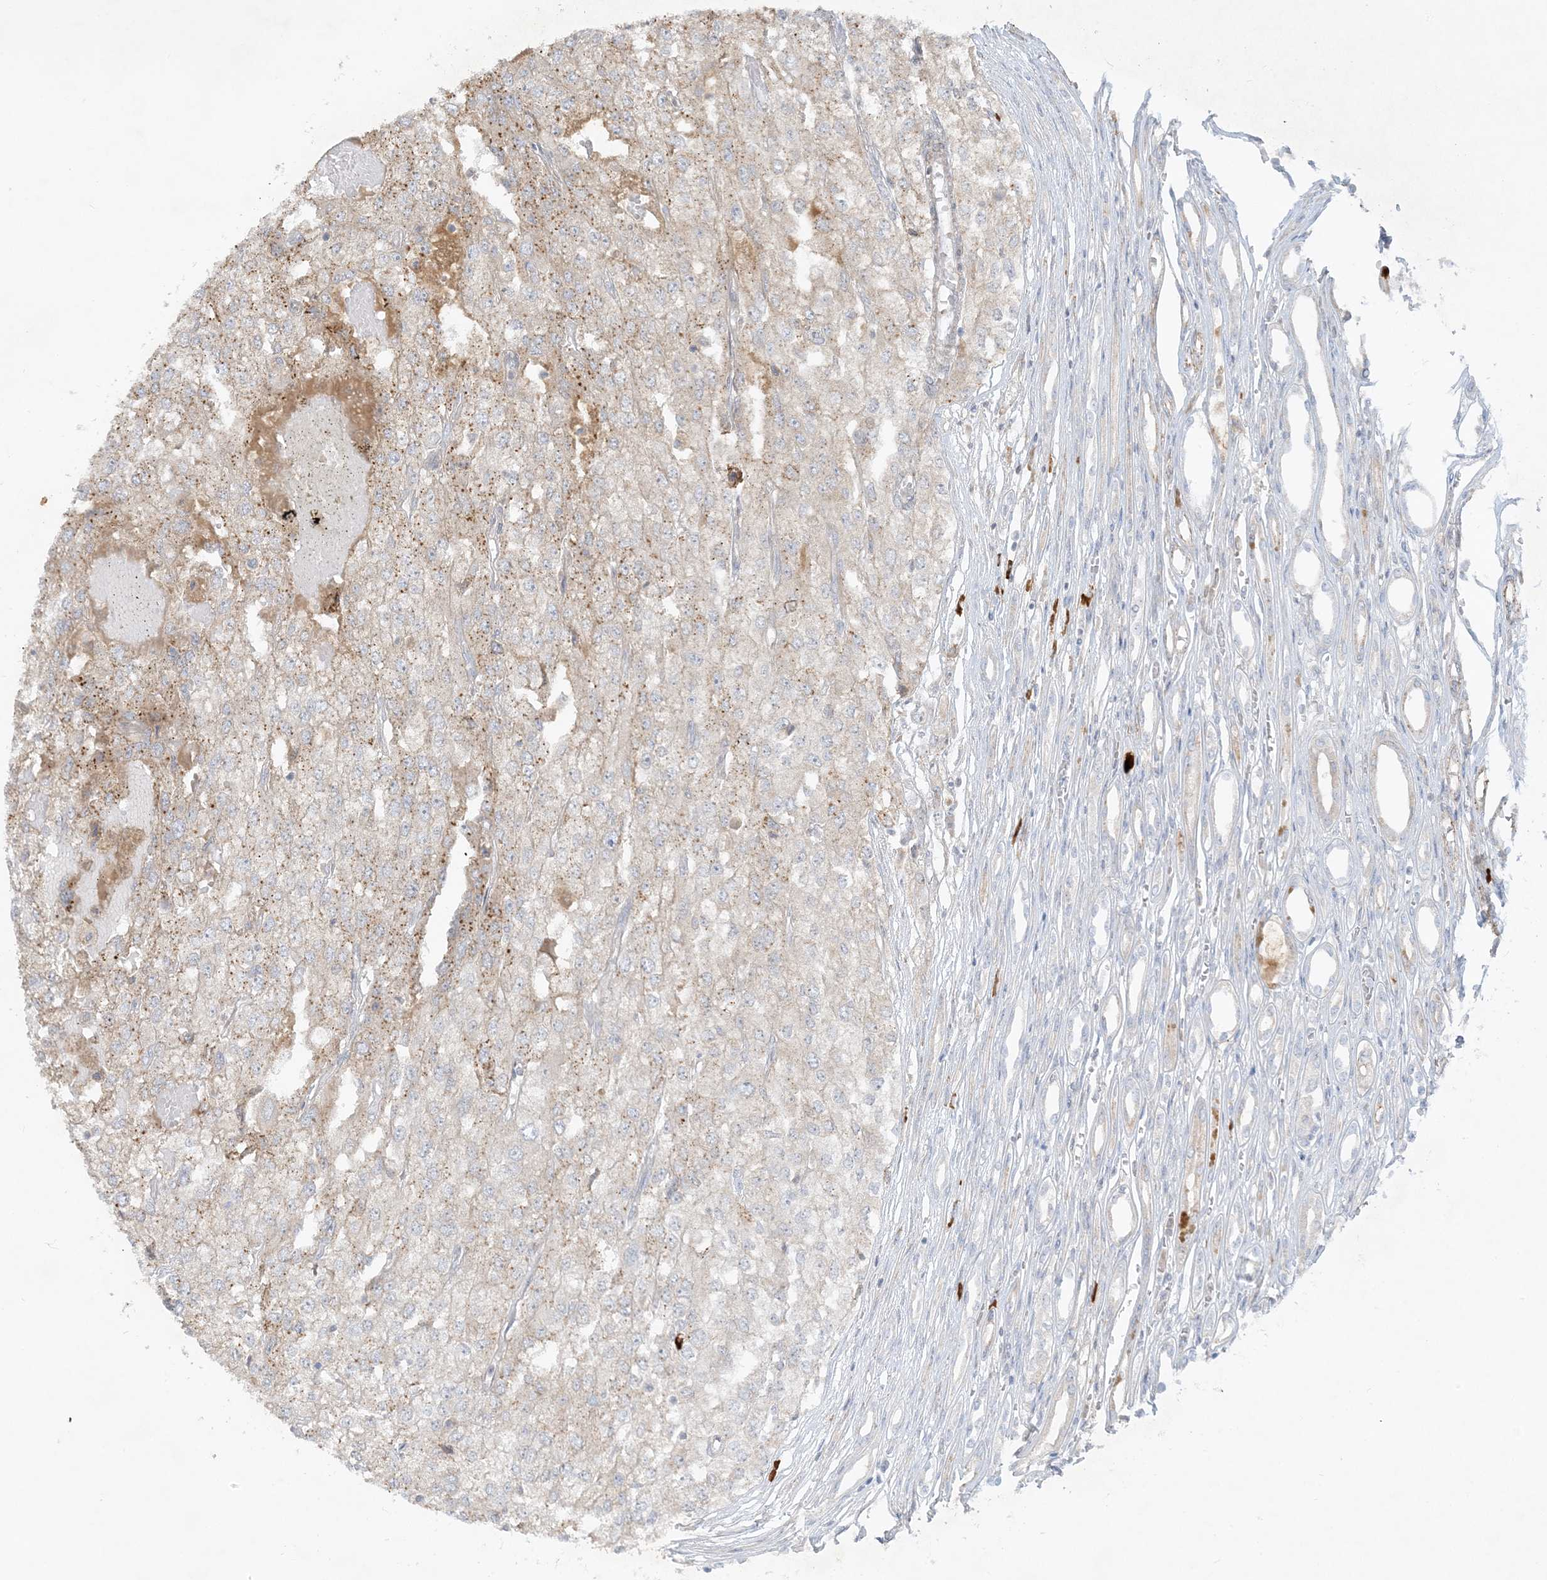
{"staining": {"intensity": "weak", "quantity": "25%-75%", "location": "cytoplasmic/membranous"}, "tissue": "renal cancer", "cell_type": "Tumor cells", "image_type": "cancer", "snomed": [{"axis": "morphology", "description": "Adenocarcinoma, NOS"}, {"axis": "topography", "description": "Kidney"}], "caption": "Immunohistochemical staining of human adenocarcinoma (renal) demonstrates weak cytoplasmic/membranous protein staining in about 25%-75% of tumor cells. (brown staining indicates protein expression, while blue staining denotes nuclei).", "gene": "THADA", "patient": {"sex": "female", "age": 54}}